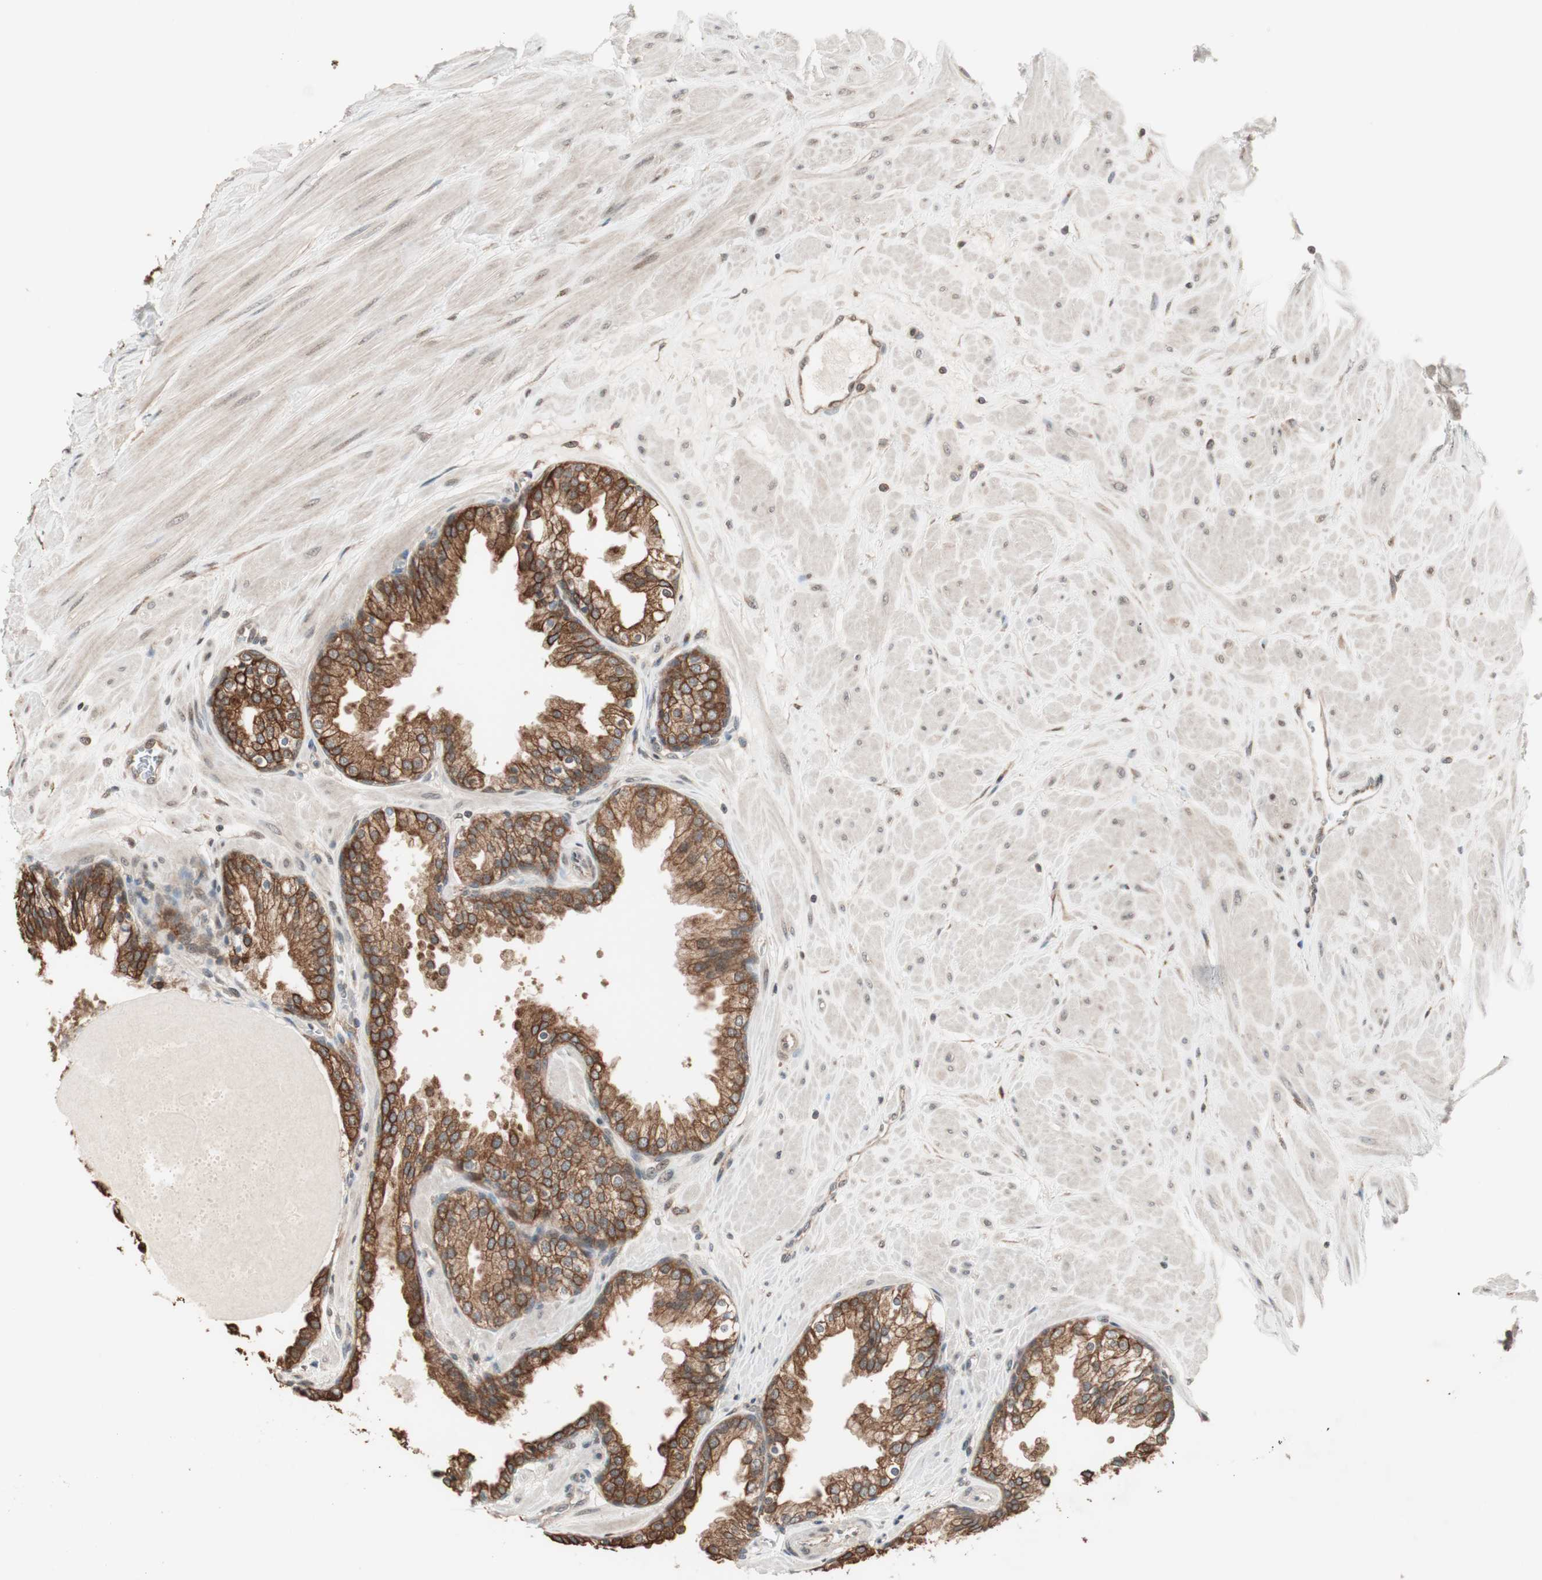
{"staining": {"intensity": "strong", "quantity": ">75%", "location": "cytoplasmic/membranous"}, "tissue": "prostate", "cell_type": "Glandular cells", "image_type": "normal", "snomed": [{"axis": "morphology", "description": "Normal tissue, NOS"}, {"axis": "topography", "description": "Prostate"}], "caption": "High-magnification brightfield microscopy of normal prostate stained with DAB (brown) and counterstained with hematoxylin (blue). glandular cells exhibit strong cytoplasmic/membranous staining is identified in approximately>75% of cells.", "gene": "FBXO5", "patient": {"sex": "male", "age": 51}}